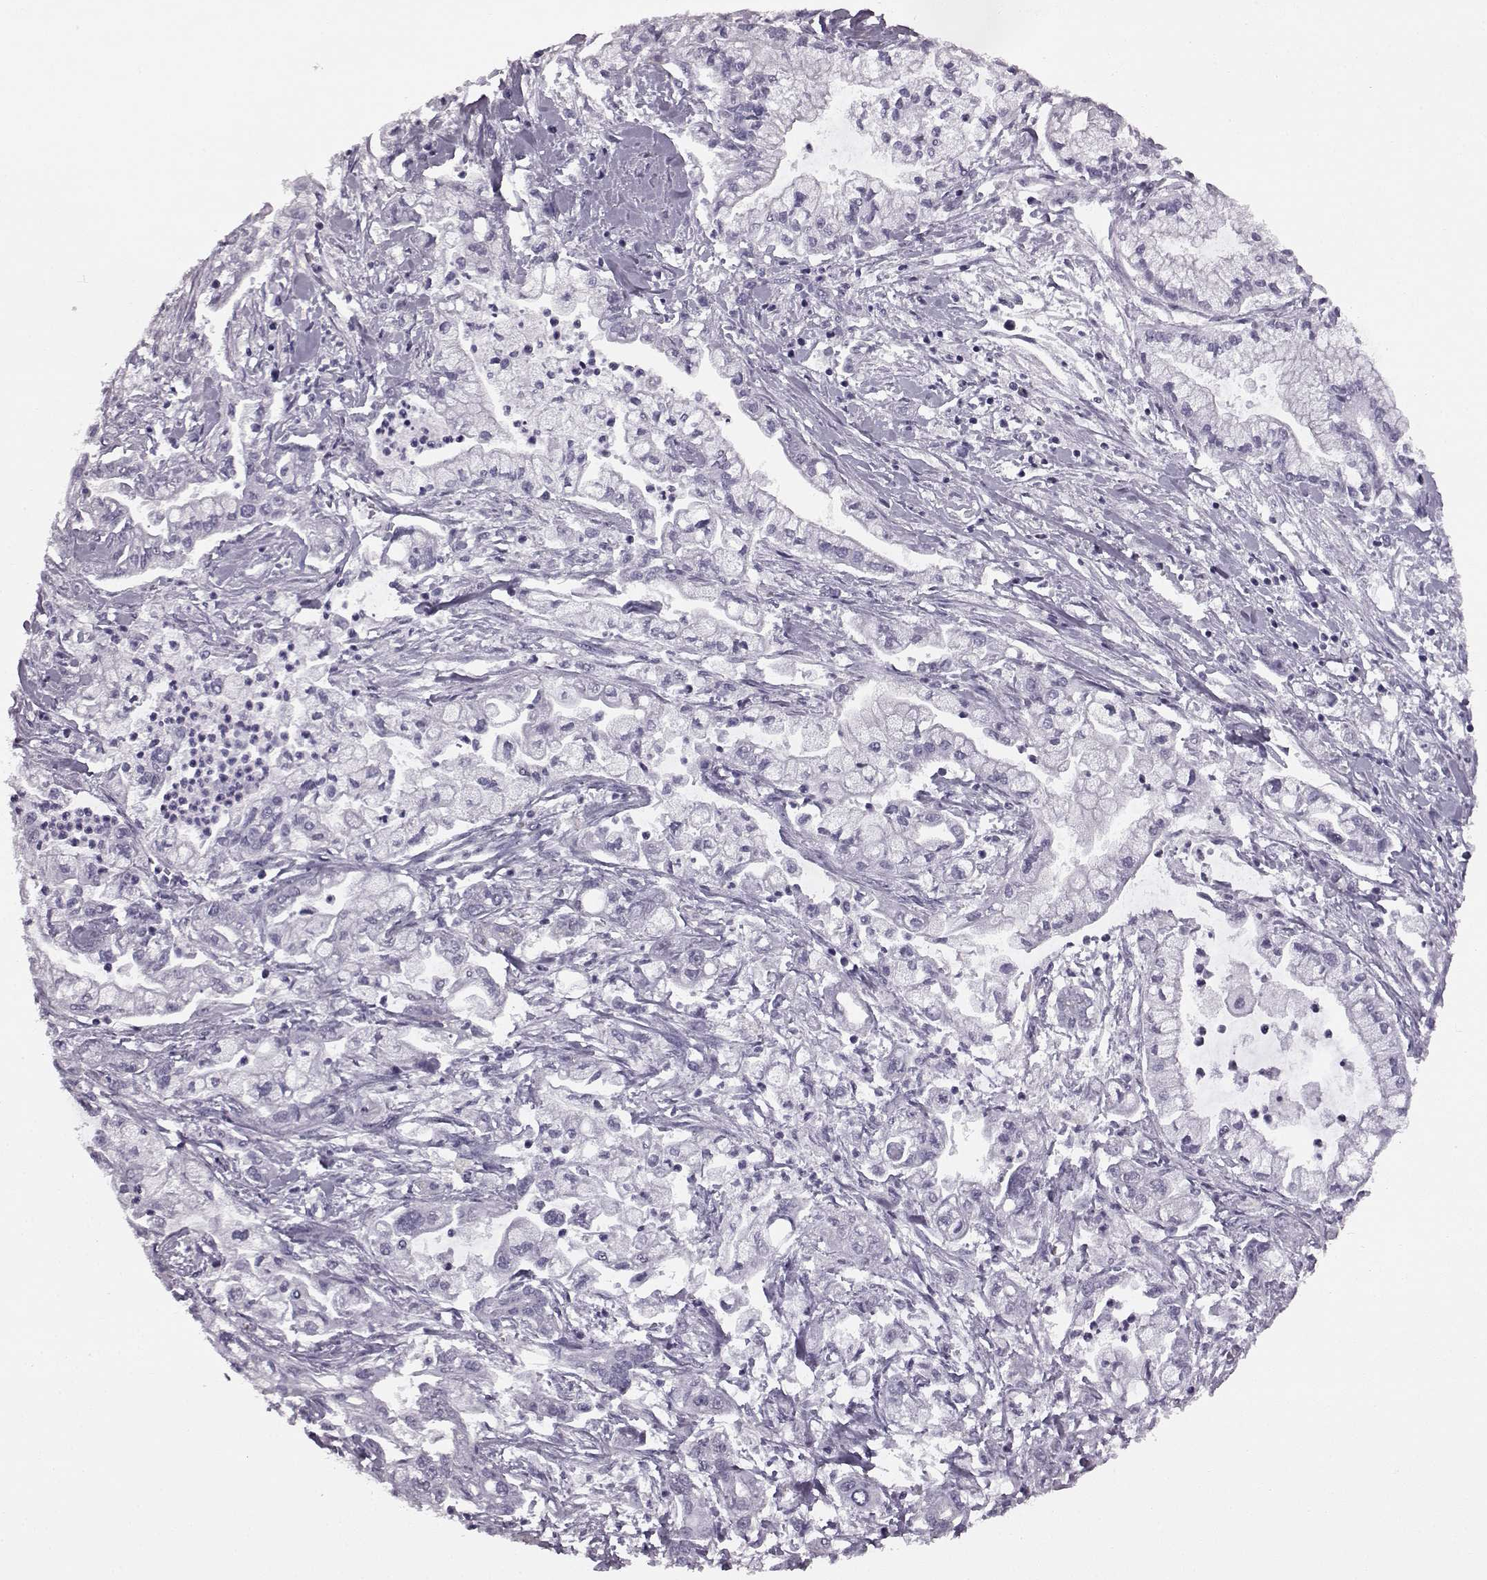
{"staining": {"intensity": "negative", "quantity": "none", "location": "none"}, "tissue": "pancreatic cancer", "cell_type": "Tumor cells", "image_type": "cancer", "snomed": [{"axis": "morphology", "description": "Adenocarcinoma, NOS"}, {"axis": "topography", "description": "Pancreas"}], "caption": "An immunohistochemistry photomicrograph of pancreatic cancer is shown. There is no staining in tumor cells of pancreatic cancer.", "gene": "PRPH2", "patient": {"sex": "male", "age": 54}}